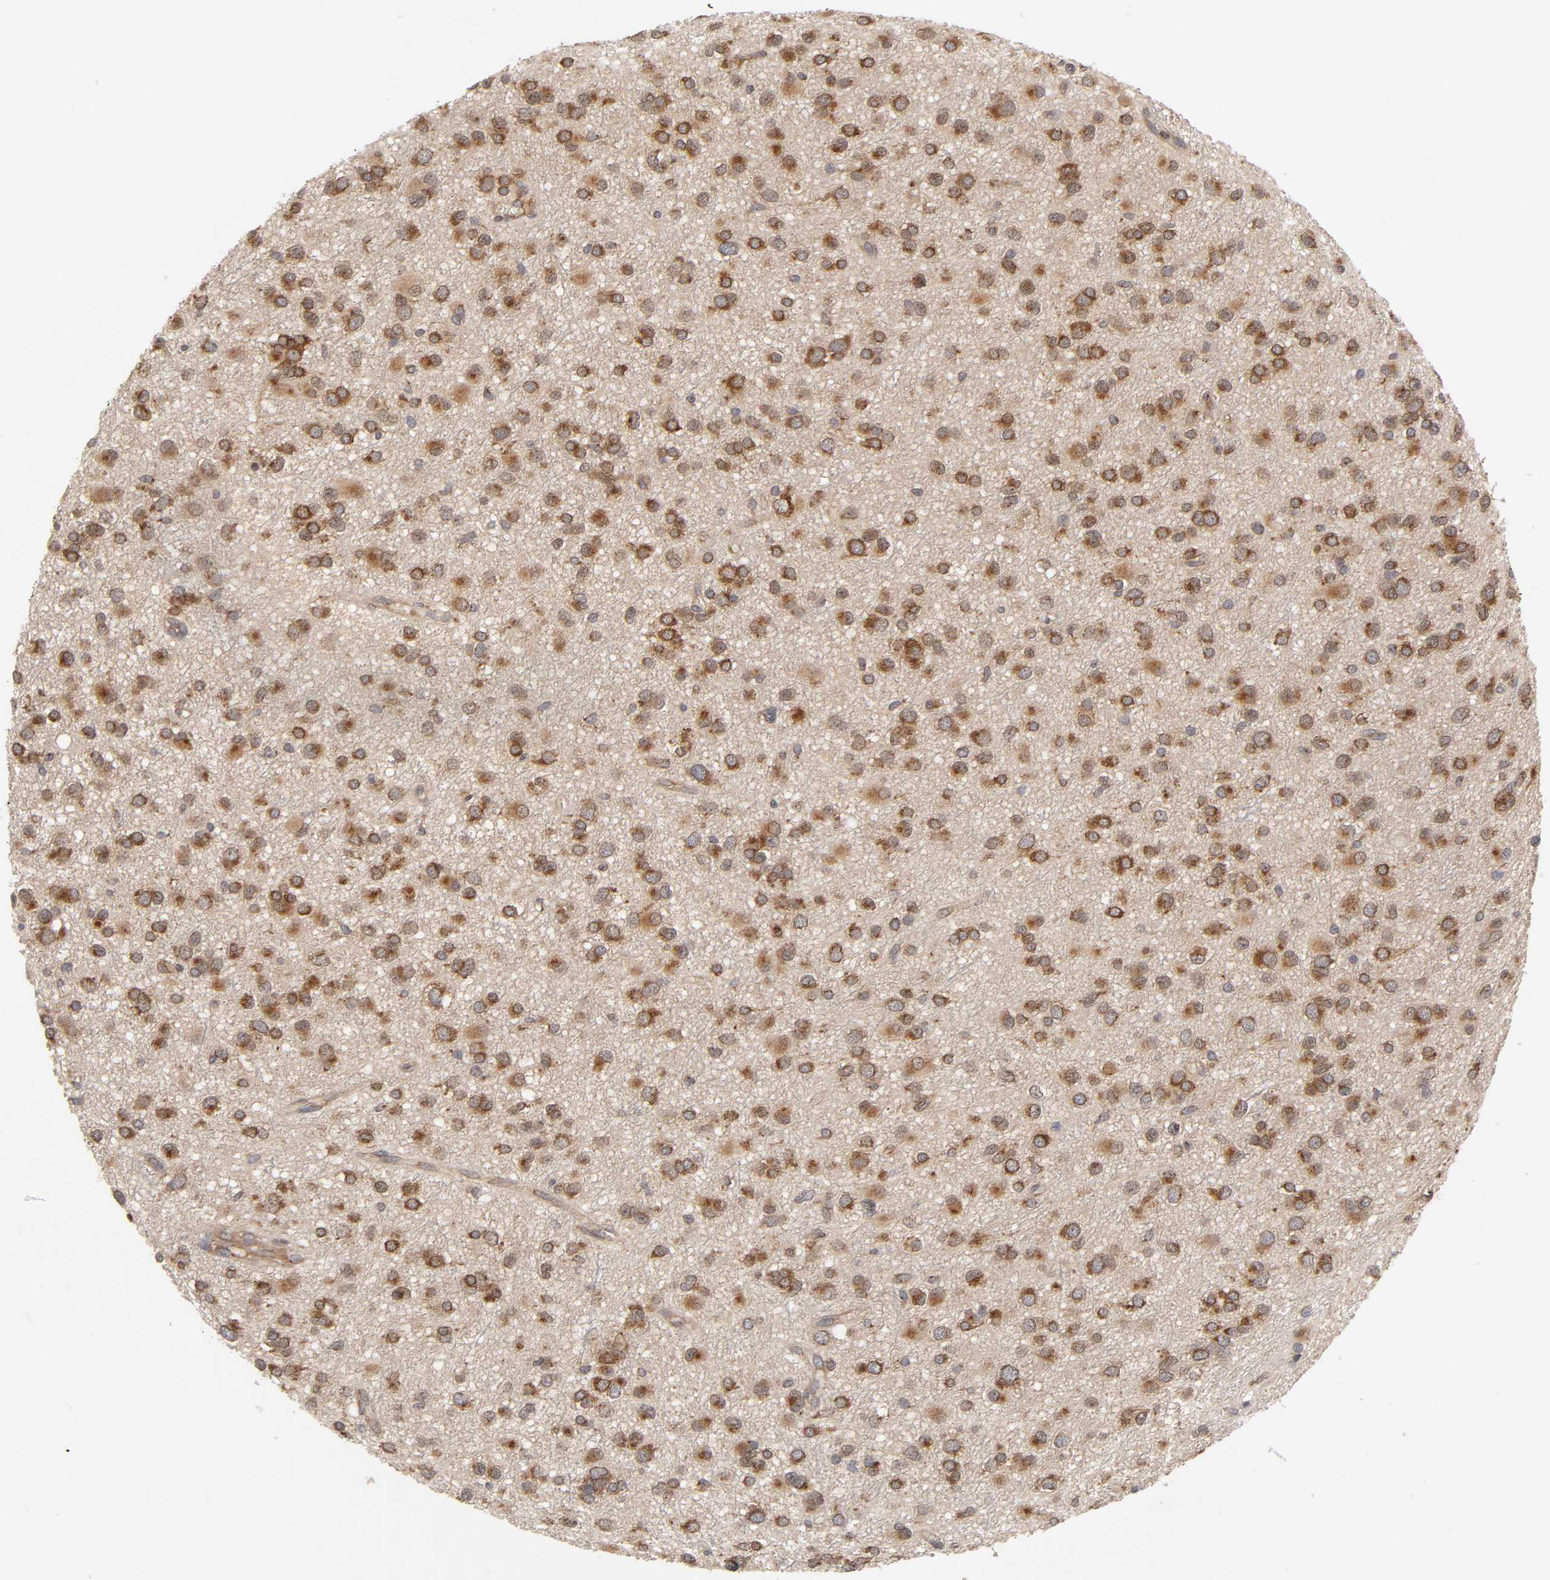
{"staining": {"intensity": "strong", "quantity": ">75%", "location": "cytoplasmic/membranous"}, "tissue": "glioma", "cell_type": "Tumor cells", "image_type": "cancer", "snomed": [{"axis": "morphology", "description": "Glioma, malignant, Low grade"}, {"axis": "topography", "description": "Brain"}], "caption": "Strong cytoplasmic/membranous staining for a protein is seen in about >75% of tumor cells of malignant glioma (low-grade) using immunohistochemistry (IHC).", "gene": "GNPTG", "patient": {"sex": "male", "age": 42}}